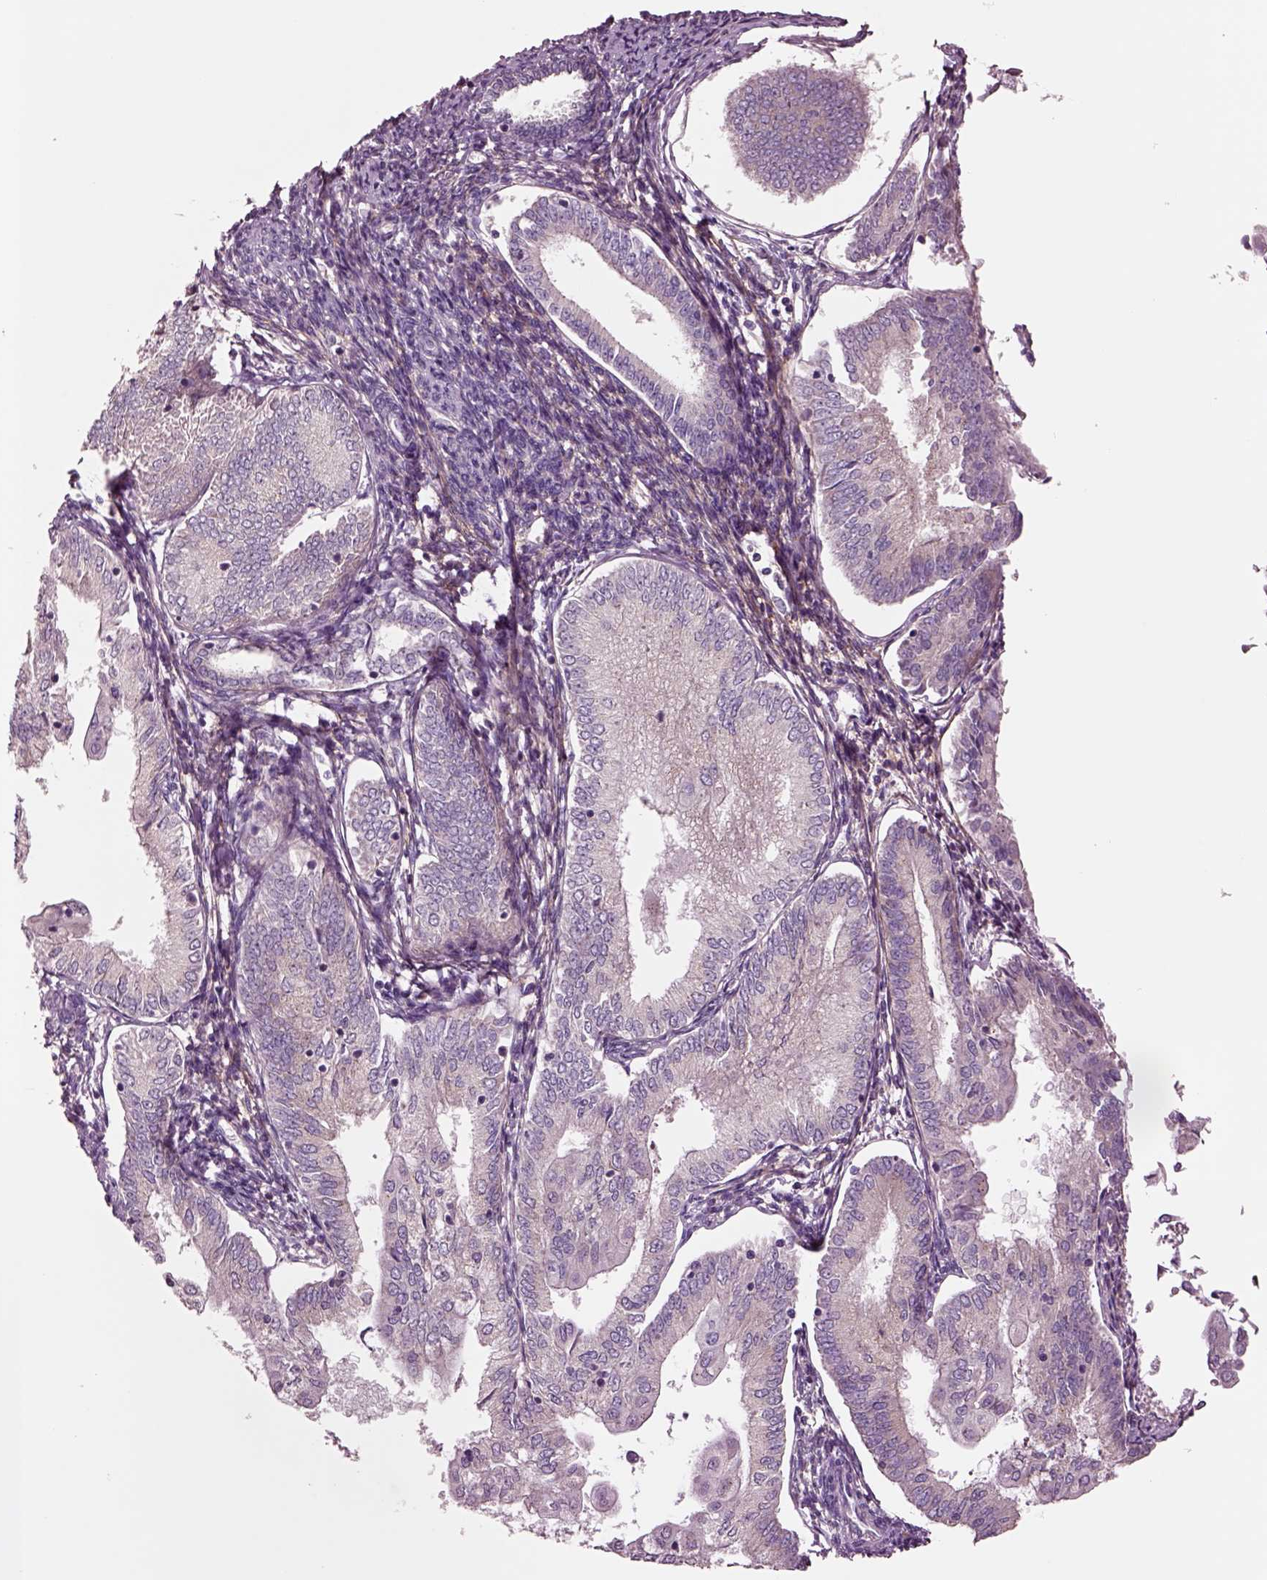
{"staining": {"intensity": "negative", "quantity": "none", "location": "none"}, "tissue": "endometrial cancer", "cell_type": "Tumor cells", "image_type": "cancer", "snomed": [{"axis": "morphology", "description": "Adenocarcinoma, NOS"}, {"axis": "topography", "description": "Endometrium"}], "caption": "There is no significant expression in tumor cells of endometrial cancer (adenocarcinoma).", "gene": "SEC23A", "patient": {"sex": "female", "age": 55}}